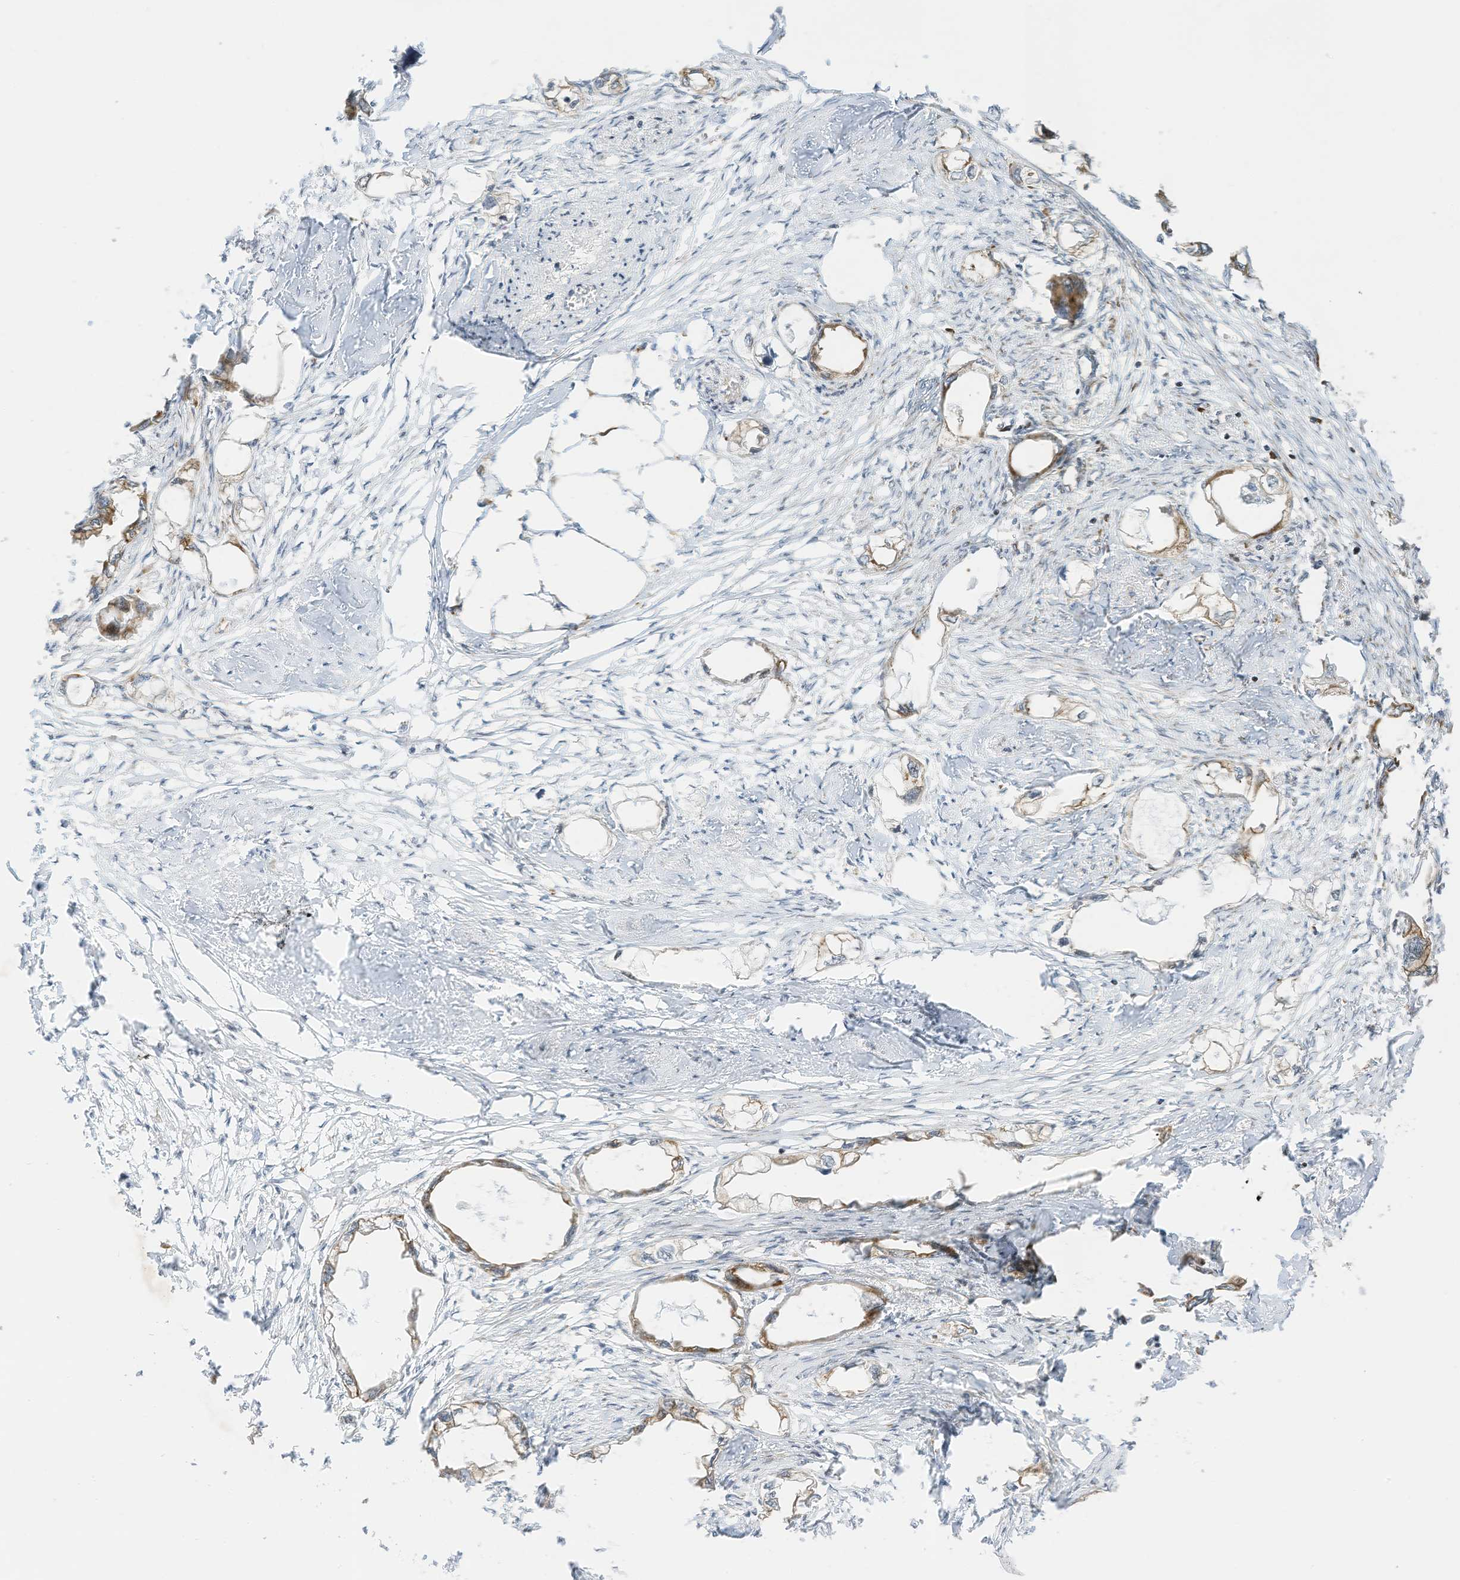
{"staining": {"intensity": "moderate", "quantity": ">75%", "location": "cytoplasmic/membranous"}, "tissue": "endometrial cancer", "cell_type": "Tumor cells", "image_type": "cancer", "snomed": [{"axis": "morphology", "description": "Adenocarcinoma, NOS"}, {"axis": "morphology", "description": "Adenocarcinoma, metastatic, NOS"}, {"axis": "topography", "description": "Adipose tissue"}, {"axis": "topography", "description": "Endometrium"}], "caption": "Brown immunohistochemical staining in endometrial metastatic adenocarcinoma exhibits moderate cytoplasmic/membranous positivity in approximately >75% of tumor cells. The protein of interest is stained brown, and the nuclei are stained in blue (DAB (3,3'-diaminobenzidine) IHC with brightfield microscopy, high magnification).", "gene": "EDF1", "patient": {"sex": "female", "age": 67}}